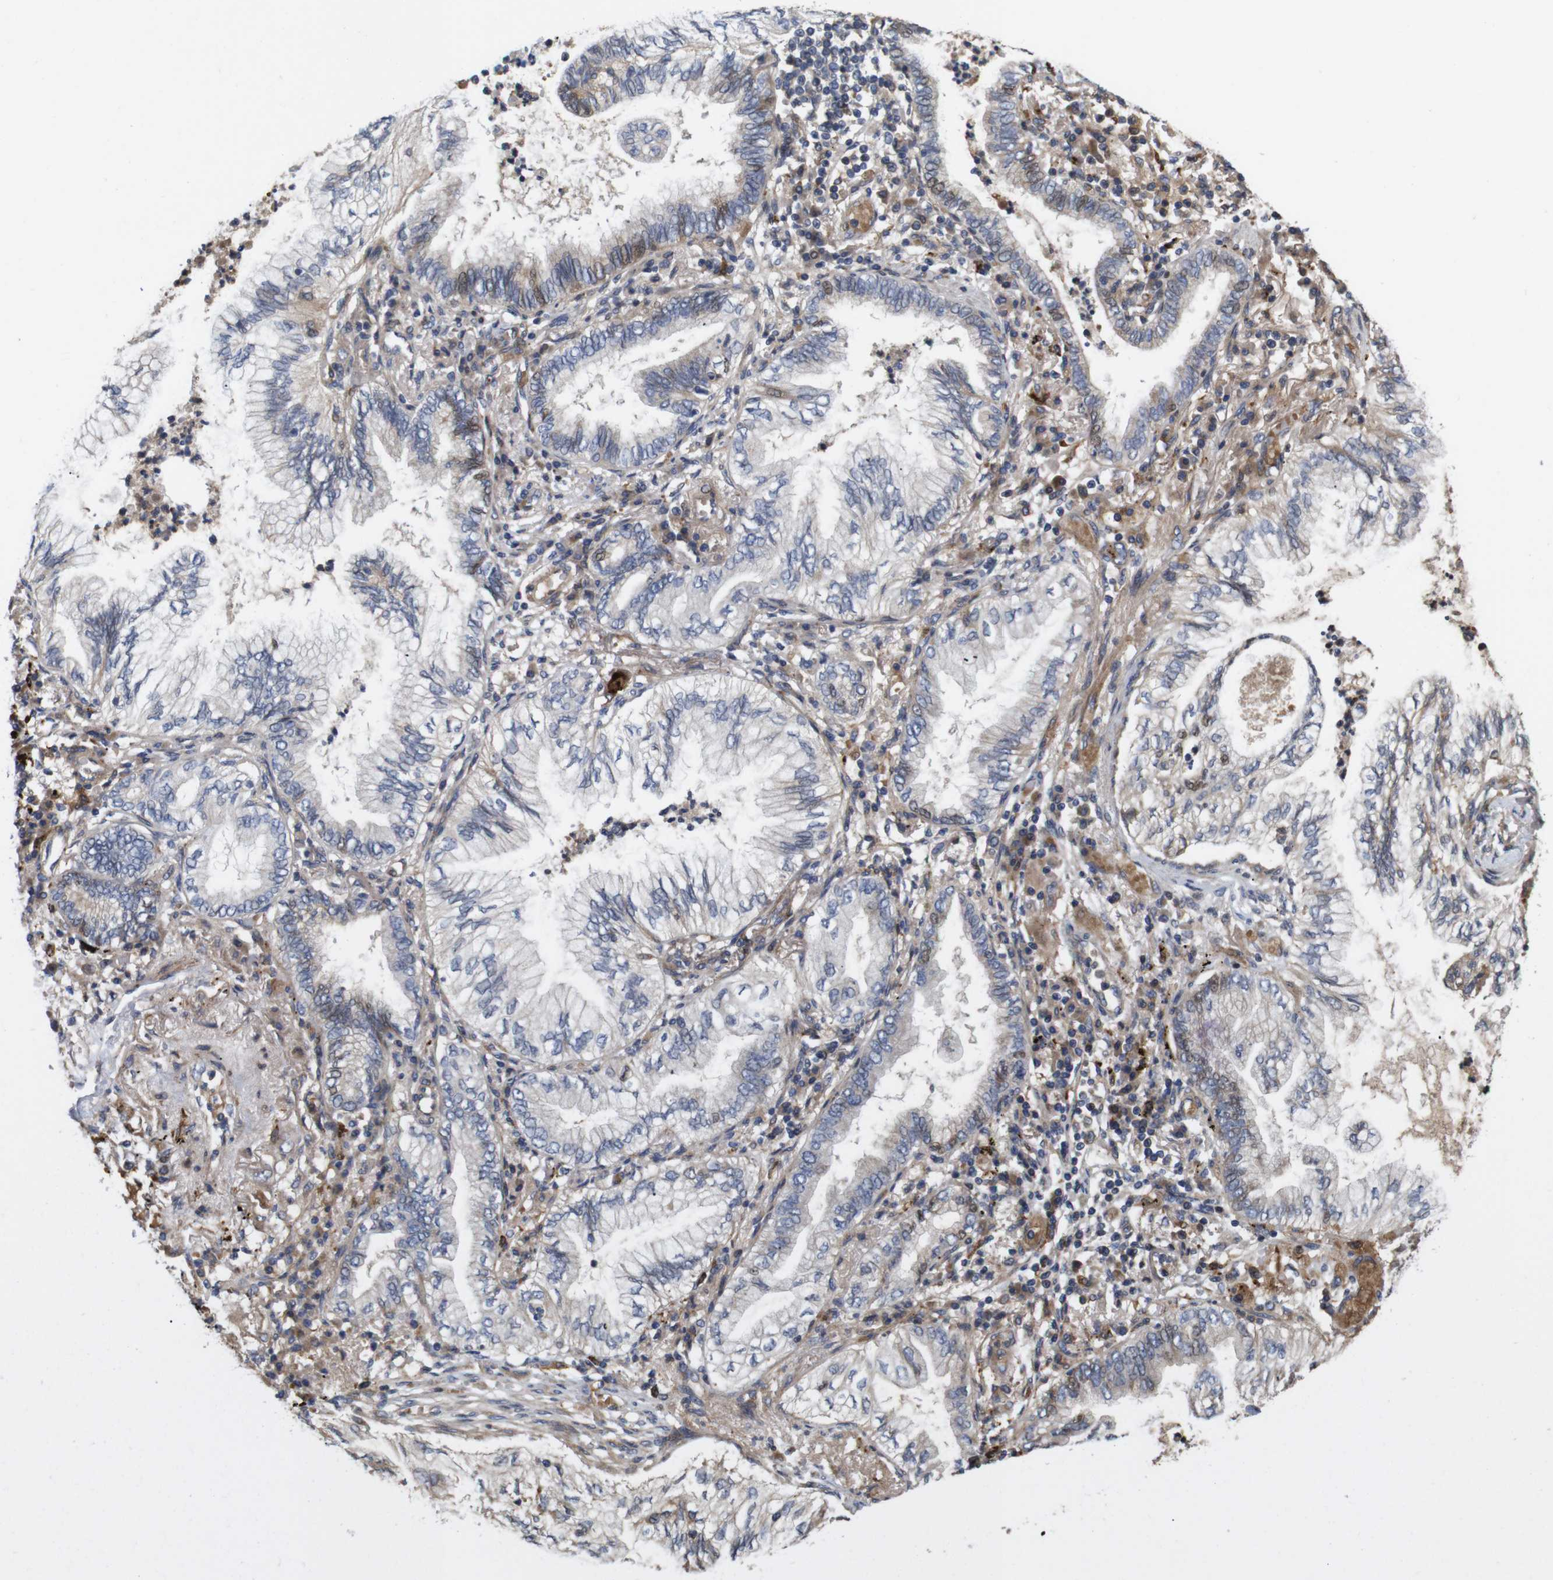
{"staining": {"intensity": "moderate", "quantity": "<25%", "location": "cytoplasmic/membranous"}, "tissue": "lung cancer", "cell_type": "Tumor cells", "image_type": "cancer", "snomed": [{"axis": "morphology", "description": "Normal tissue, NOS"}, {"axis": "morphology", "description": "Adenocarcinoma, NOS"}, {"axis": "topography", "description": "Bronchus"}, {"axis": "topography", "description": "Lung"}], "caption": "Moderate cytoplasmic/membranous staining is appreciated in about <25% of tumor cells in lung cancer (adenocarcinoma).", "gene": "SPRY3", "patient": {"sex": "female", "age": 70}}